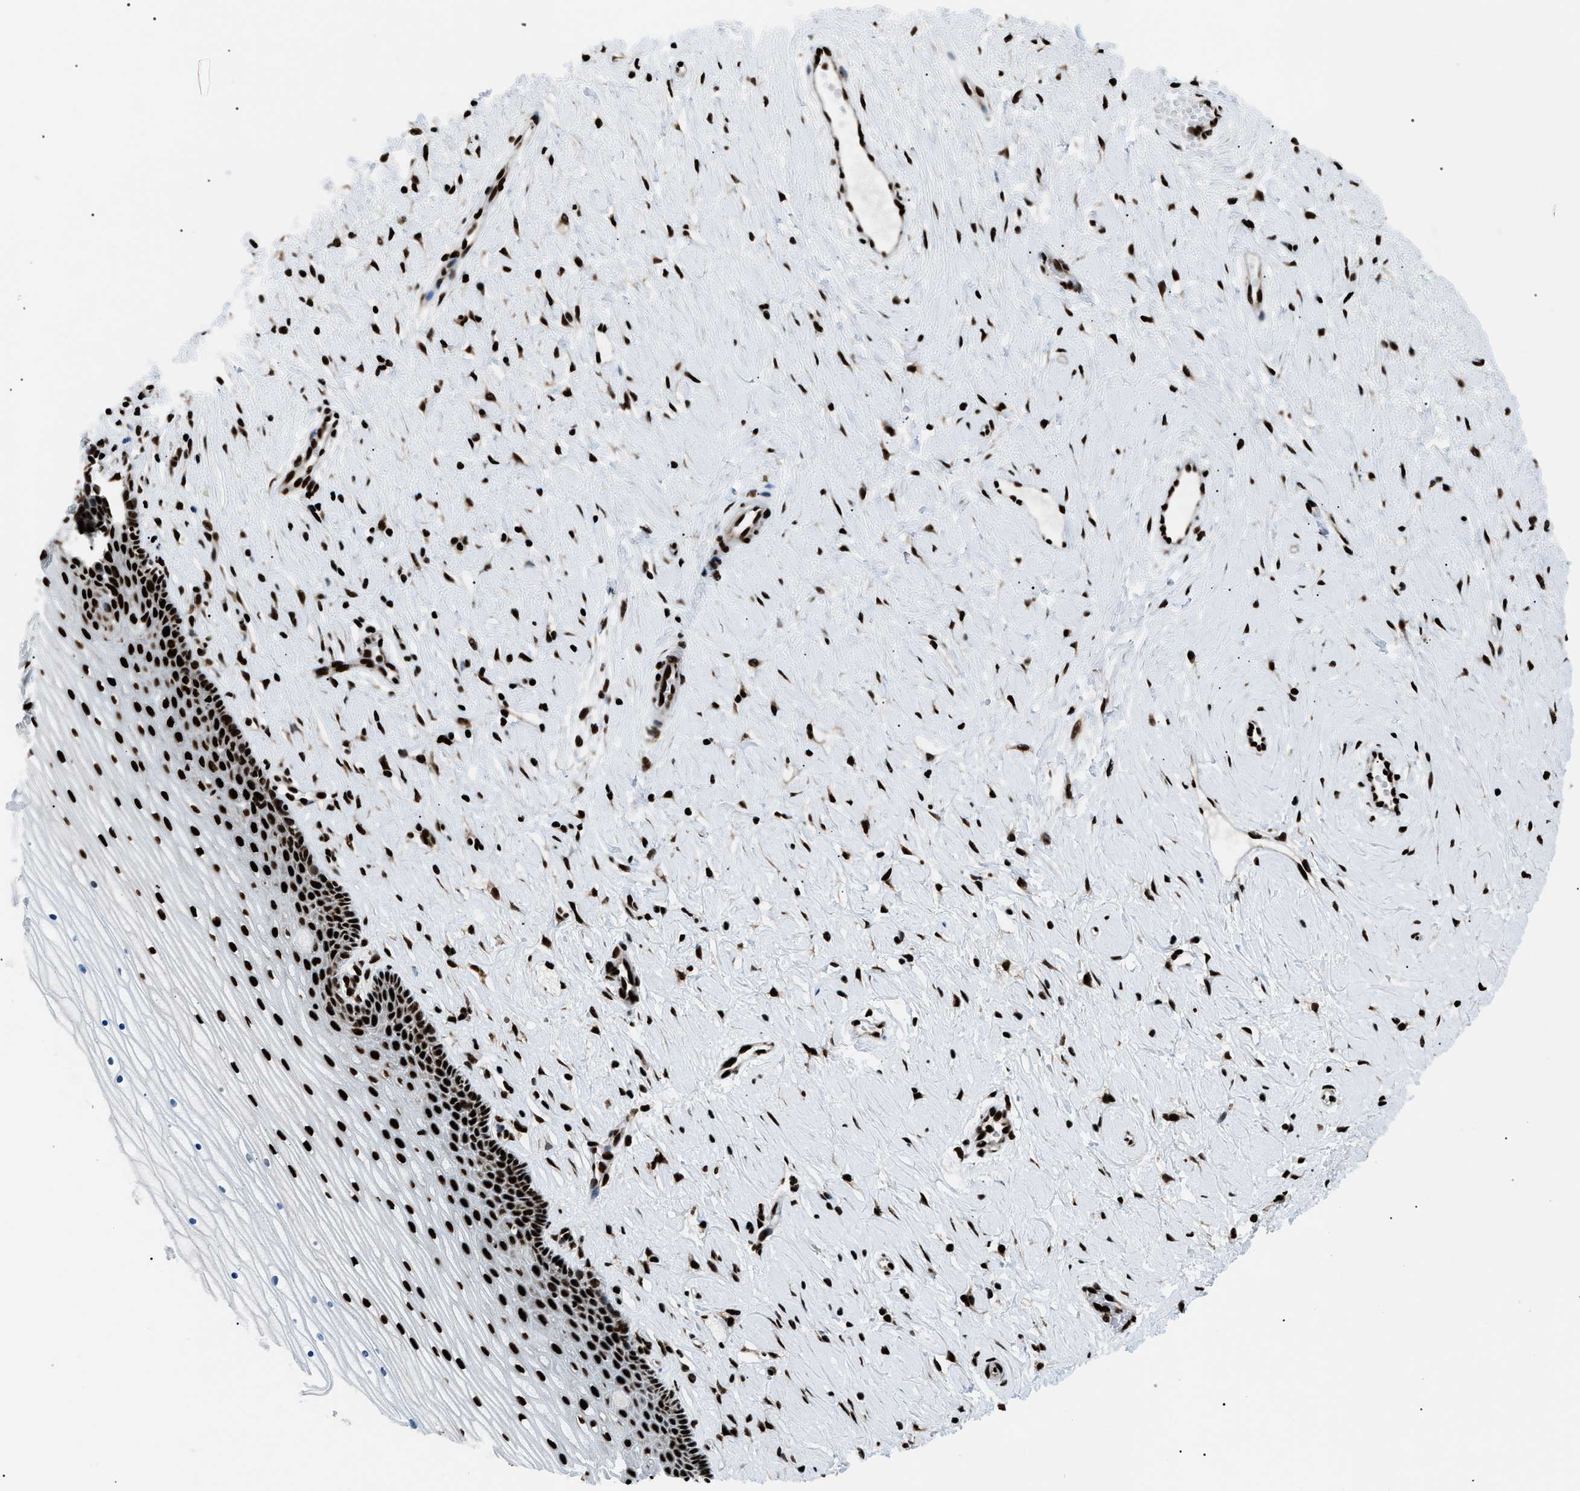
{"staining": {"intensity": "strong", "quantity": ">75%", "location": "nuclear"}, "tissue": "cervix", "cell_type": "Glandular cells", "image_type": "normal", "snomed": [{"axis": "morphology", "description": "Normal tissue, NOS"}, {"axis": "topography", "description": "Cervix"}], "caption": "Protein staining of benign cervix exhibits strong nuclear positivity in approximately >75% of glandular cells. (Brightfield microscopy of DAB IHC at high magnification).", "gene": "HNRNPK", "patient": {"sex": "female", "age": 39}}